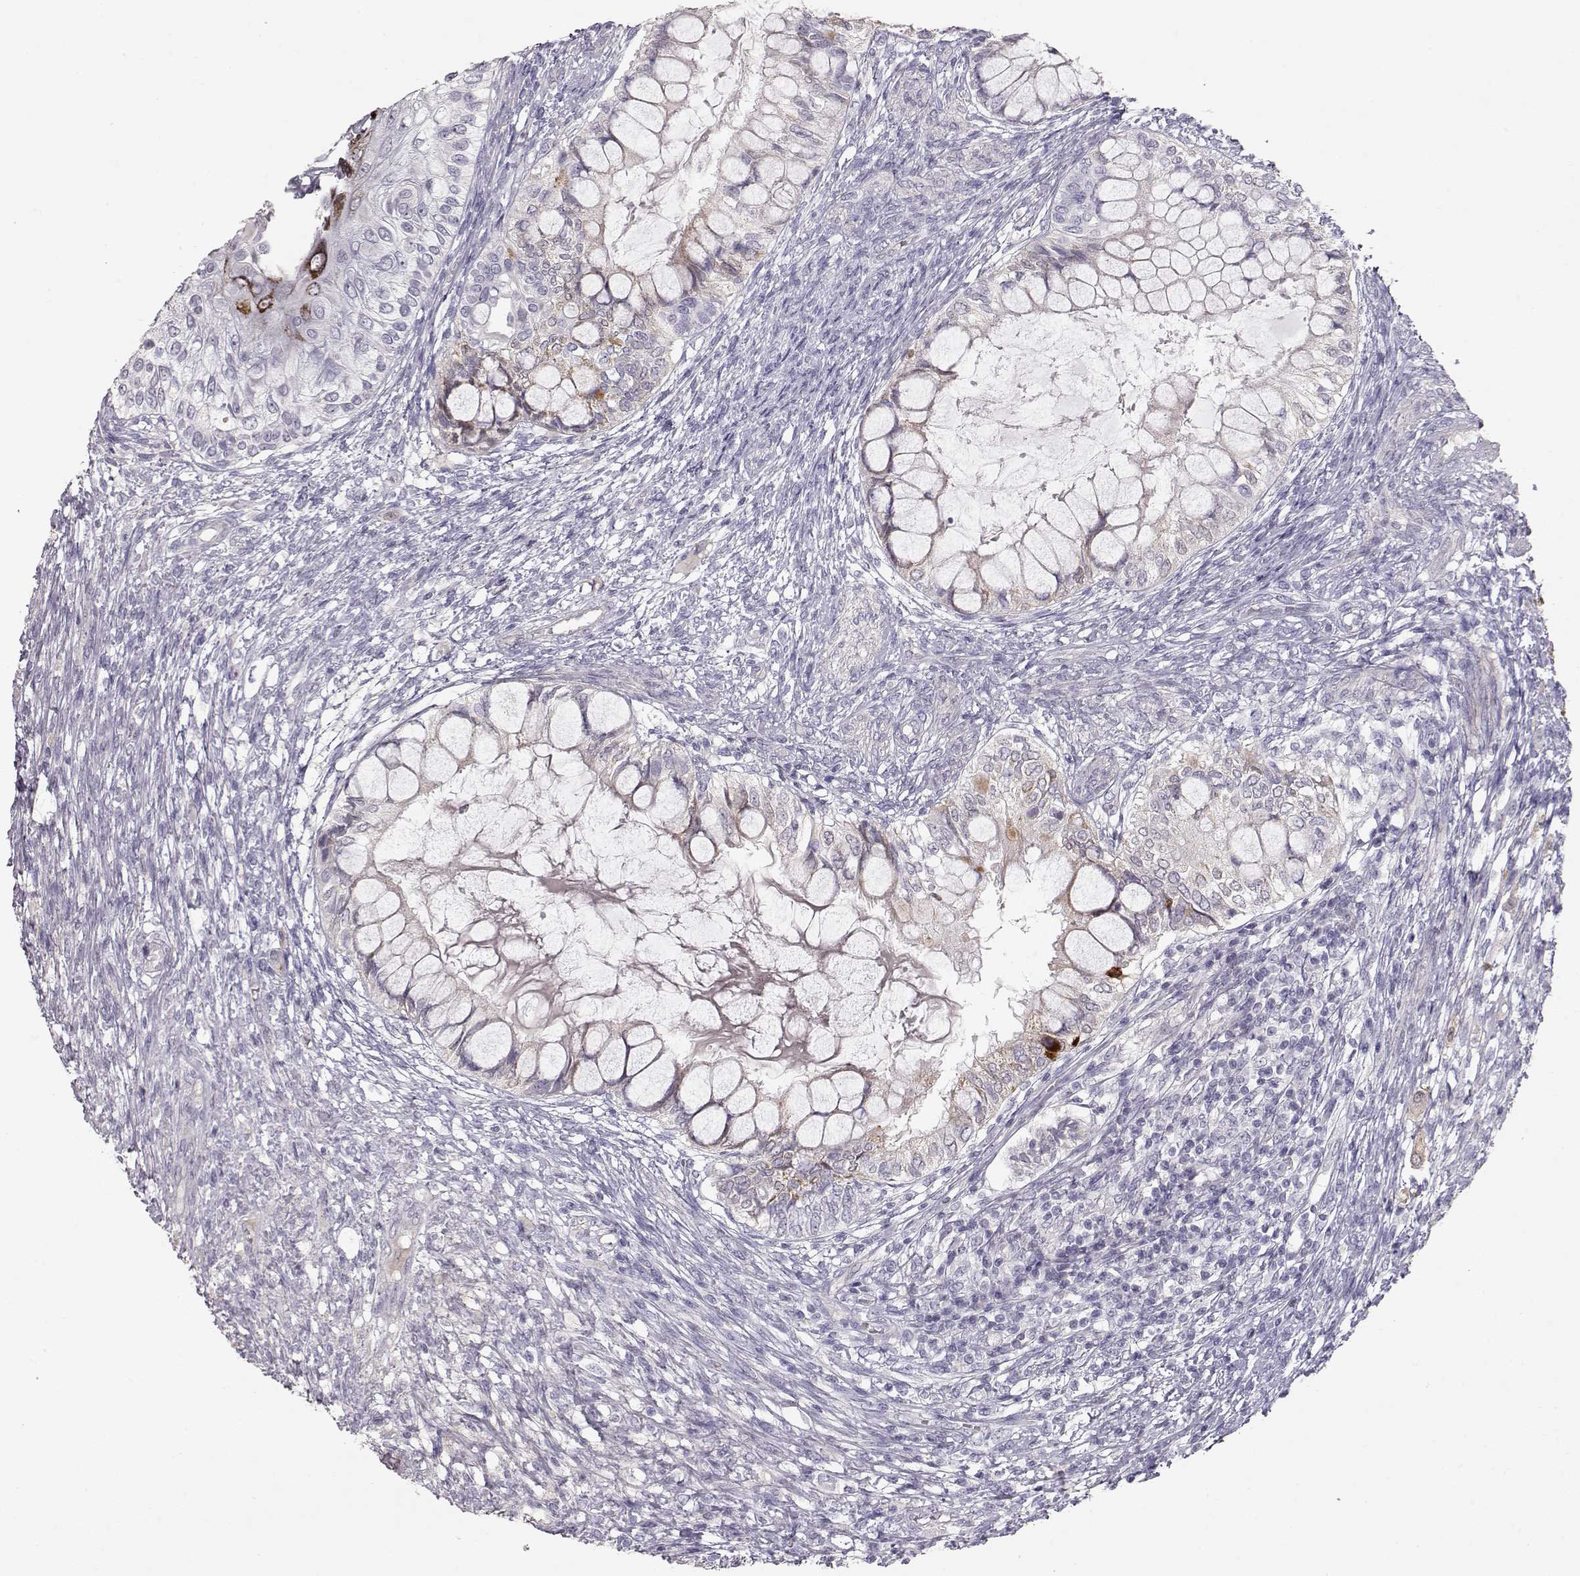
{"staining": {"intensity": "negative", "quantity": "none", "location": "none"}, "tissue": "testis cancer", "cell_type": "Tumor cells", "image_type": "cancer", "snomed": [{"axis": "morphology", "description": "Seminoma, NOS"}, {"axis": "morphology", "description": "Carcinoma, Embryonal, NOS"}, {"axis": "topography", "description": "Testis"}], "caption": "The immunohistochemistry micrograph has no significant staining in tumor cells of seminoma (testis) tissue.", "gene": "SLC18A1", "patient": {"sex": "male", "age": 41}}